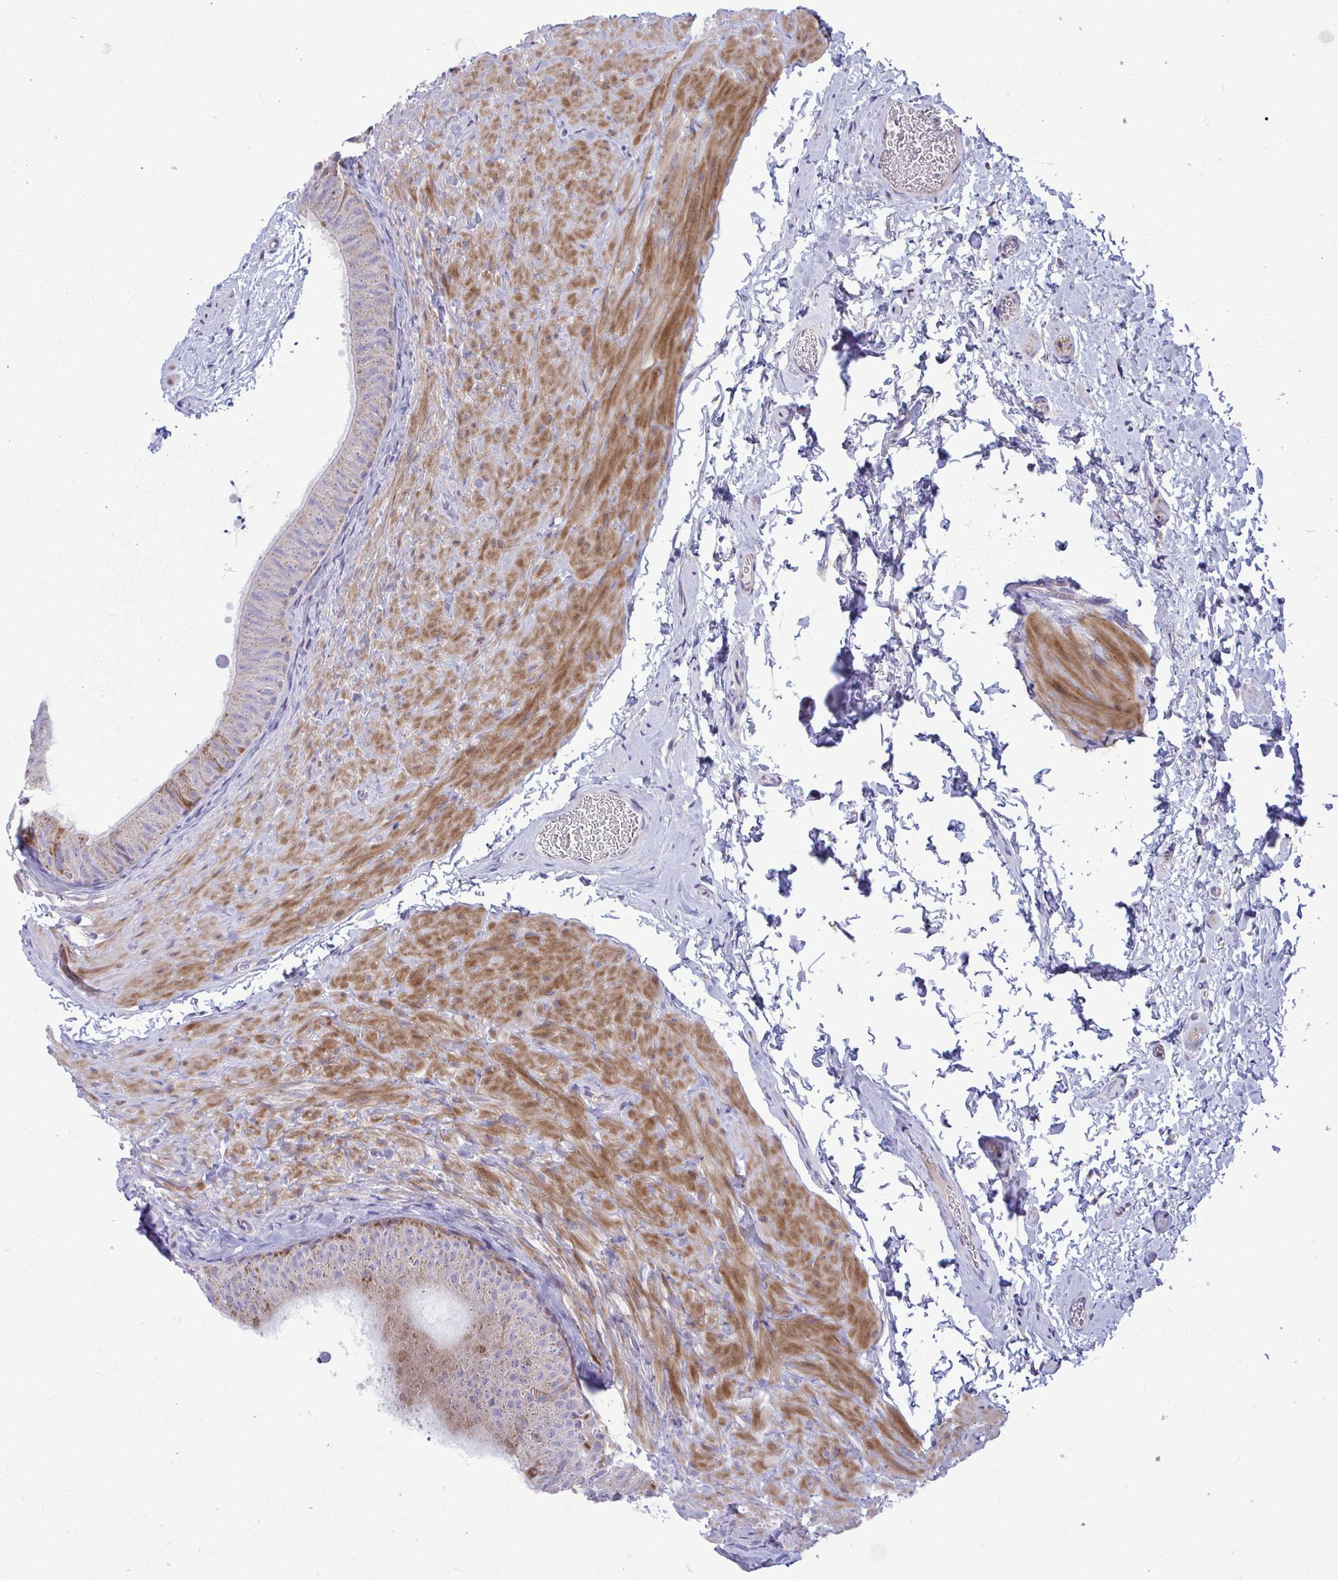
{"staining": {"intensity": "weak", "quantity": "25%-75%", "location": "cytoplasmic/membranous"}, "tissue": "epididymis", "cell_type": "Glandular cells", "image_type": "normal", "snomed": [{"axis": "morphology", "description": "Normal tissue, NOS"}, {"axis": "topography", "description": "Epididymis, spermatic cord, NOS"}, {"axis": "topography", "description": "Epididymis"}], "caption": "DAB (3,3'-diaminobenzidine) immunohistochemical staining of unremarkable epididymis displays weak cytoplasmic/membranous protein positivity in approximately 25%-75% of glandular cells. The staining is performed using DAB (3,3'-diaminobenzidine) brown chromogen to label protein expression. The nuclei are counter-stained blue using hematoxylin.", "gene": "MRPS16", "patient": {"sex": "male", "age": 31}}